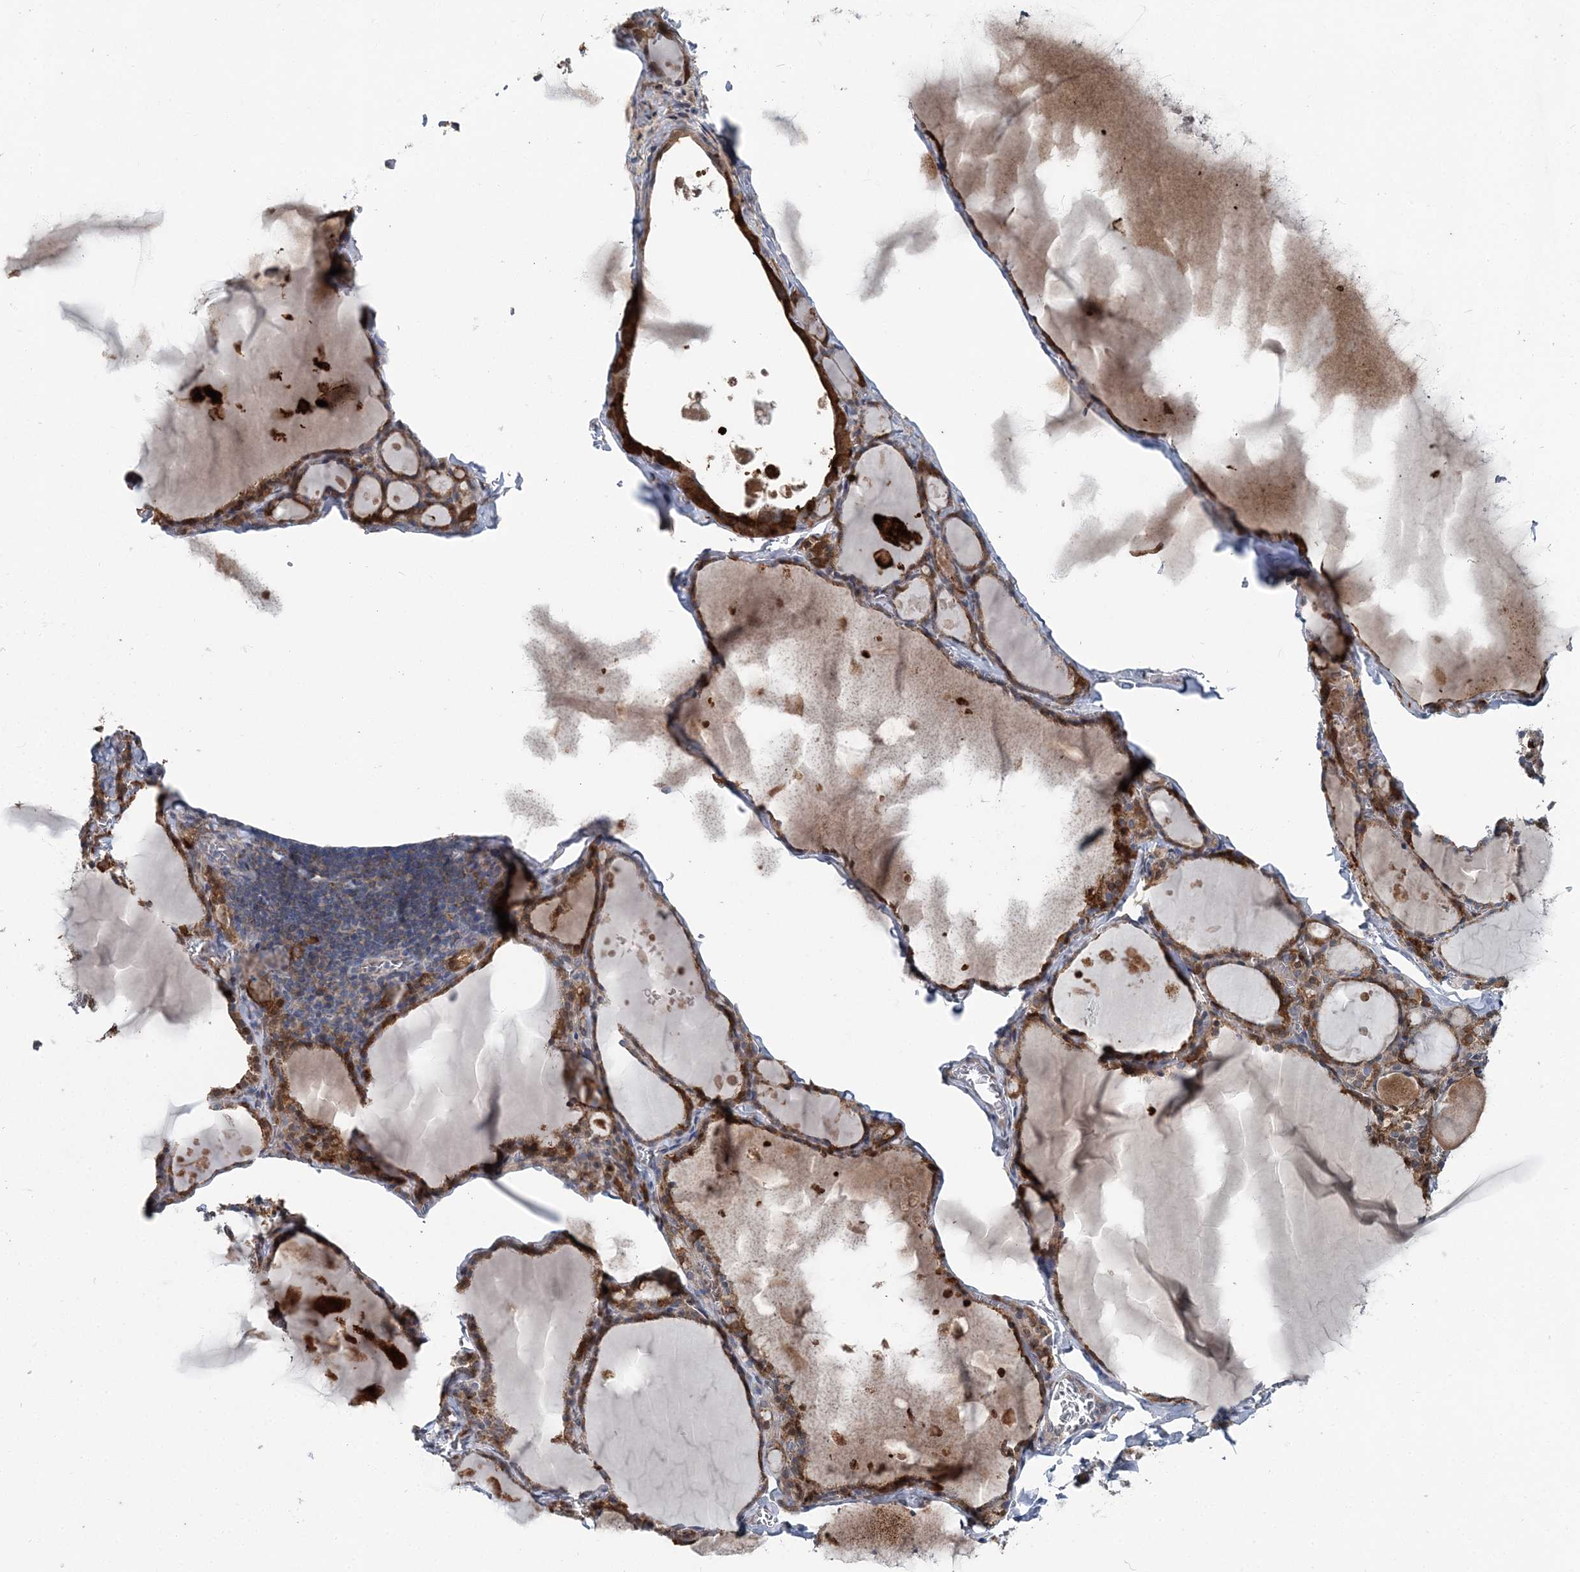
{"staining": {"intensity": "strong", "quantity": ">75%", "location": "cytoplasmic/membranous"}, "tissue": "thyroid gland", "cell_type": "Glandular cells", "image_type": "normal", "snomed": [{"axis": "morphology", "description": "Normal tissue, NOS"}, {"axis": "topography", "description": "Thyroid gland"}], "caption": "Immunohistochemistry (IHC) of normal thyroid gland demonstrates high levels of strong cytoplasmic/membranous staining in approximately >75% of glandular cells.", "gene": "SPOPL", "patient": {"sex": "male", "age": 56}}